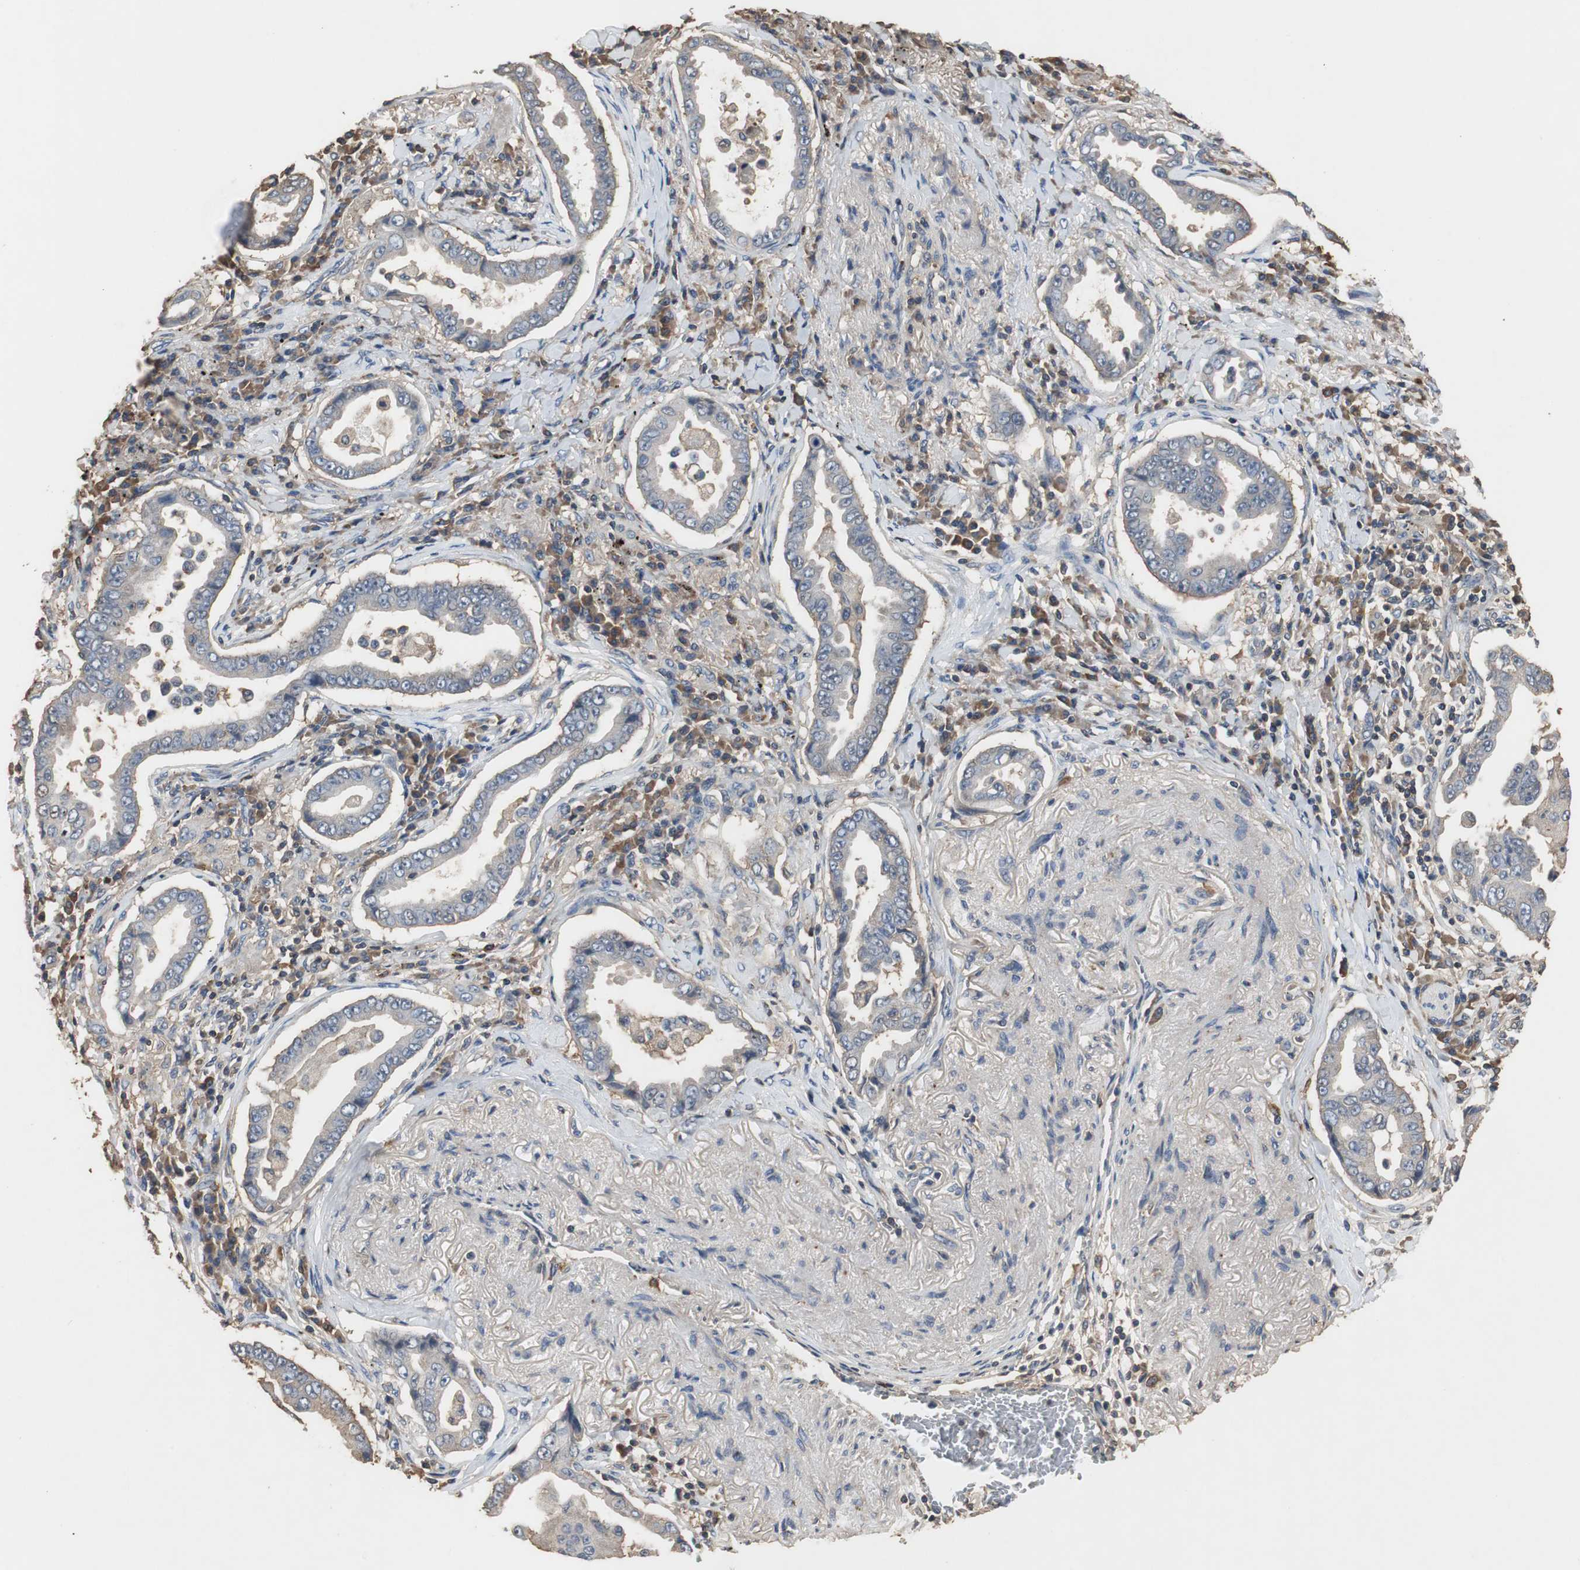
{"staining": {"intensity": "weak", "quantity": "<25%", "location": "cytoplasmic/membranous"}, "tissue": "lung cancer", "cell_type": "Tumor cells", "image_type": "cancer", "snomed": [{"axis": "morphology", "description": "Normal tissue, NOS"}, {"axis": "morphology", "description": "Inflammation, NOS"}, {"axis": "morphology", "description": "Adenocarcinoma, NOS"}, {"axis": "topography", "description": "Lung"}], "caption": "Protein analysis of lung cancer (adenocarcinoma) displays no significant positivity in tumor cells.", "gene": "TNFRSF14", "patient": {"sex": "female", "age": 64}}